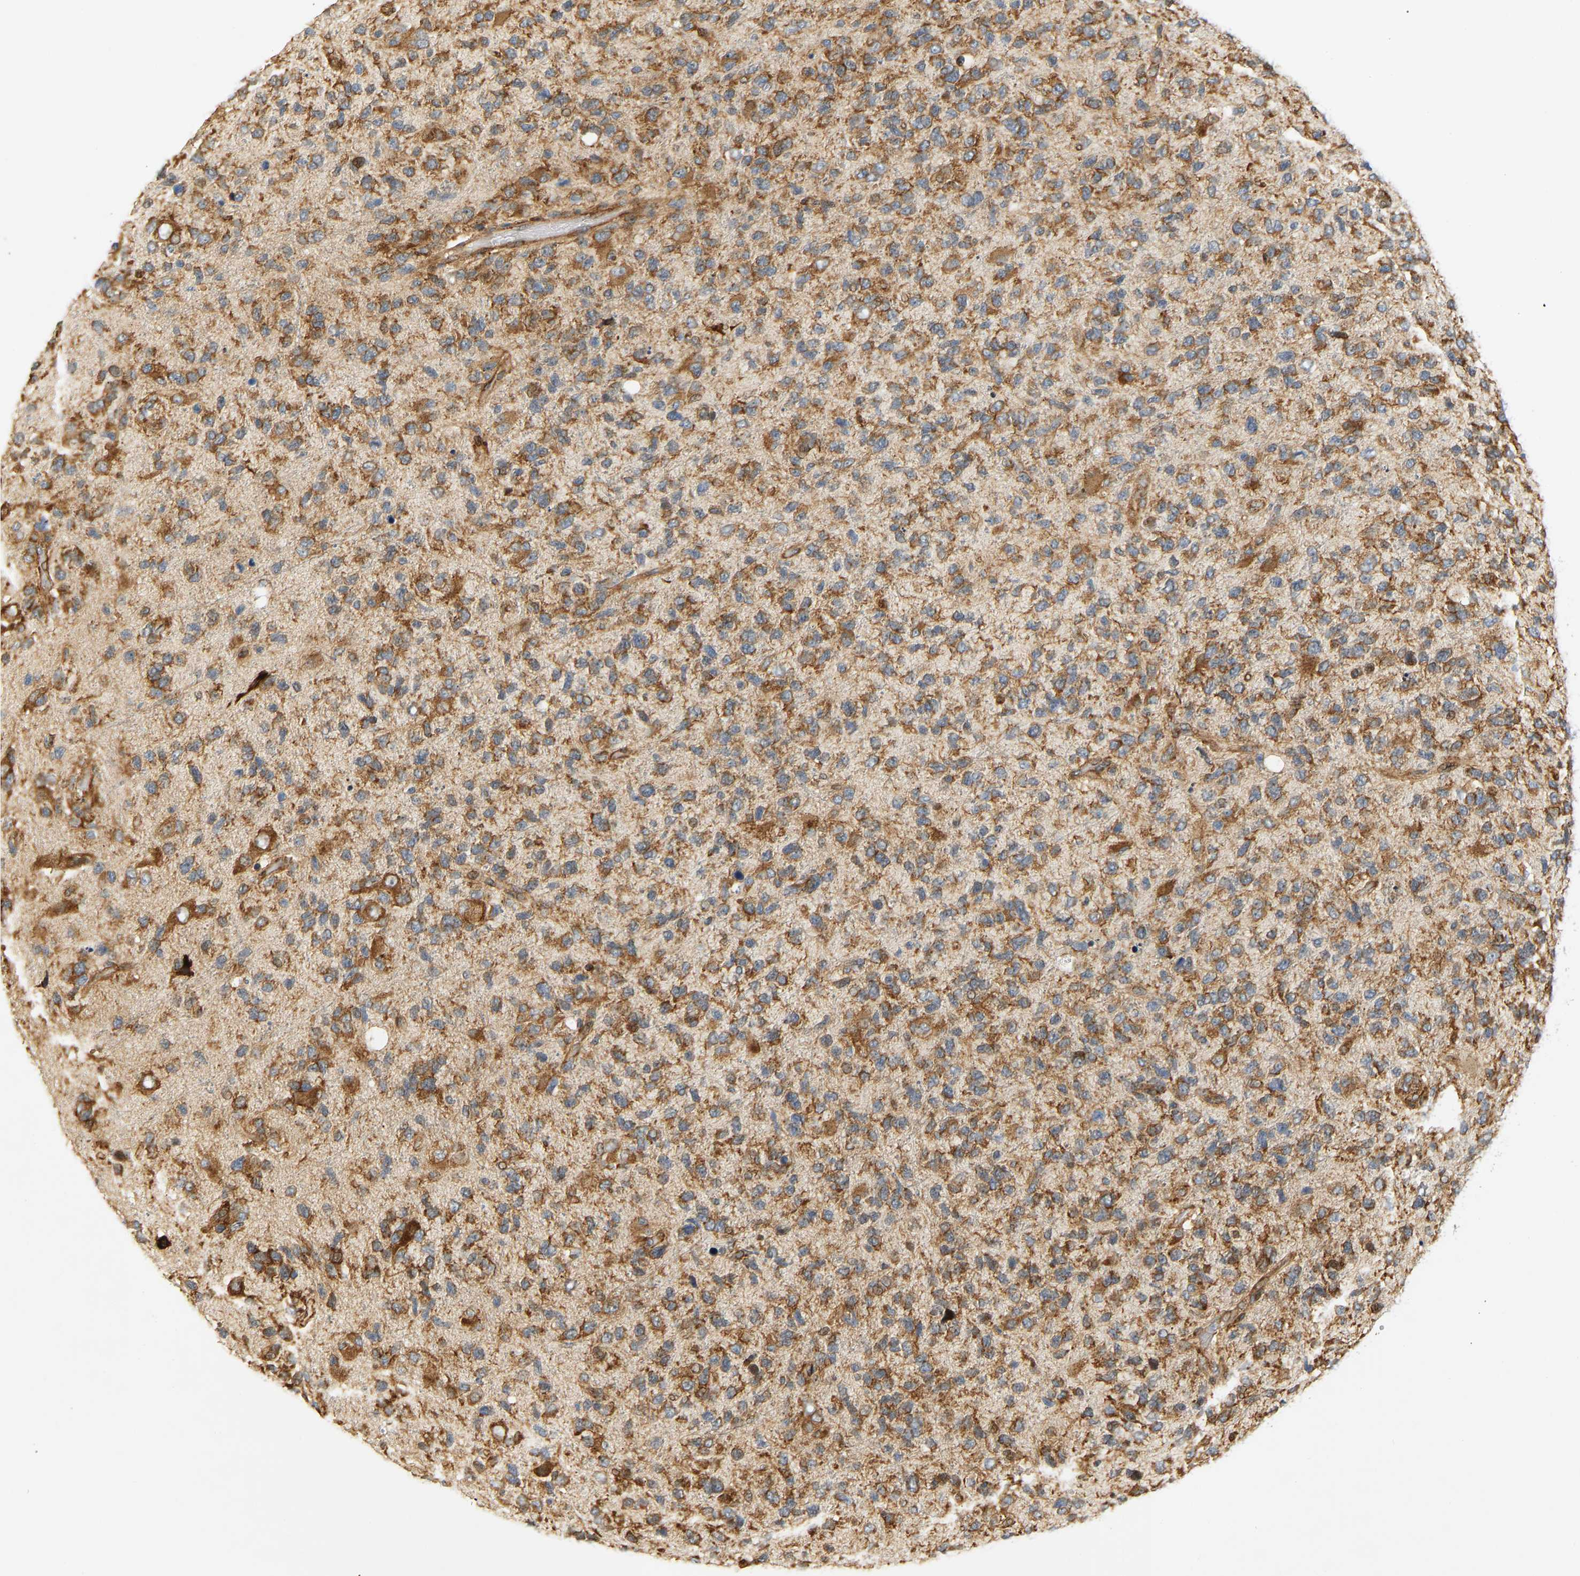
{"staining": {"intensity": "moderate", "quantity": ">75%", "location": "cytoplasmic/membranous"}, "tissue": "glioma", "cell_type": "Tumor cells", "image_type": "cancer", "snomed": [{"axis": "morphology", "description": "Glioma, malignant, High grade"}, {"axis": "topography", "description": "Brain"}], "caption": "Brown immunohistochemical staining in human malignant glioma (high-grade) exhibits moderate cytoplasmic/membranous expression in approximately >75% of tumor cells. The staining was performed using DAB (3,3'-diaminobenzidine), with brown indicating positive protein expression. Nuclei are stained blue with hematoxylin.", "gene": "RPS14", "patient": {"sex": "female", "age": 58}}